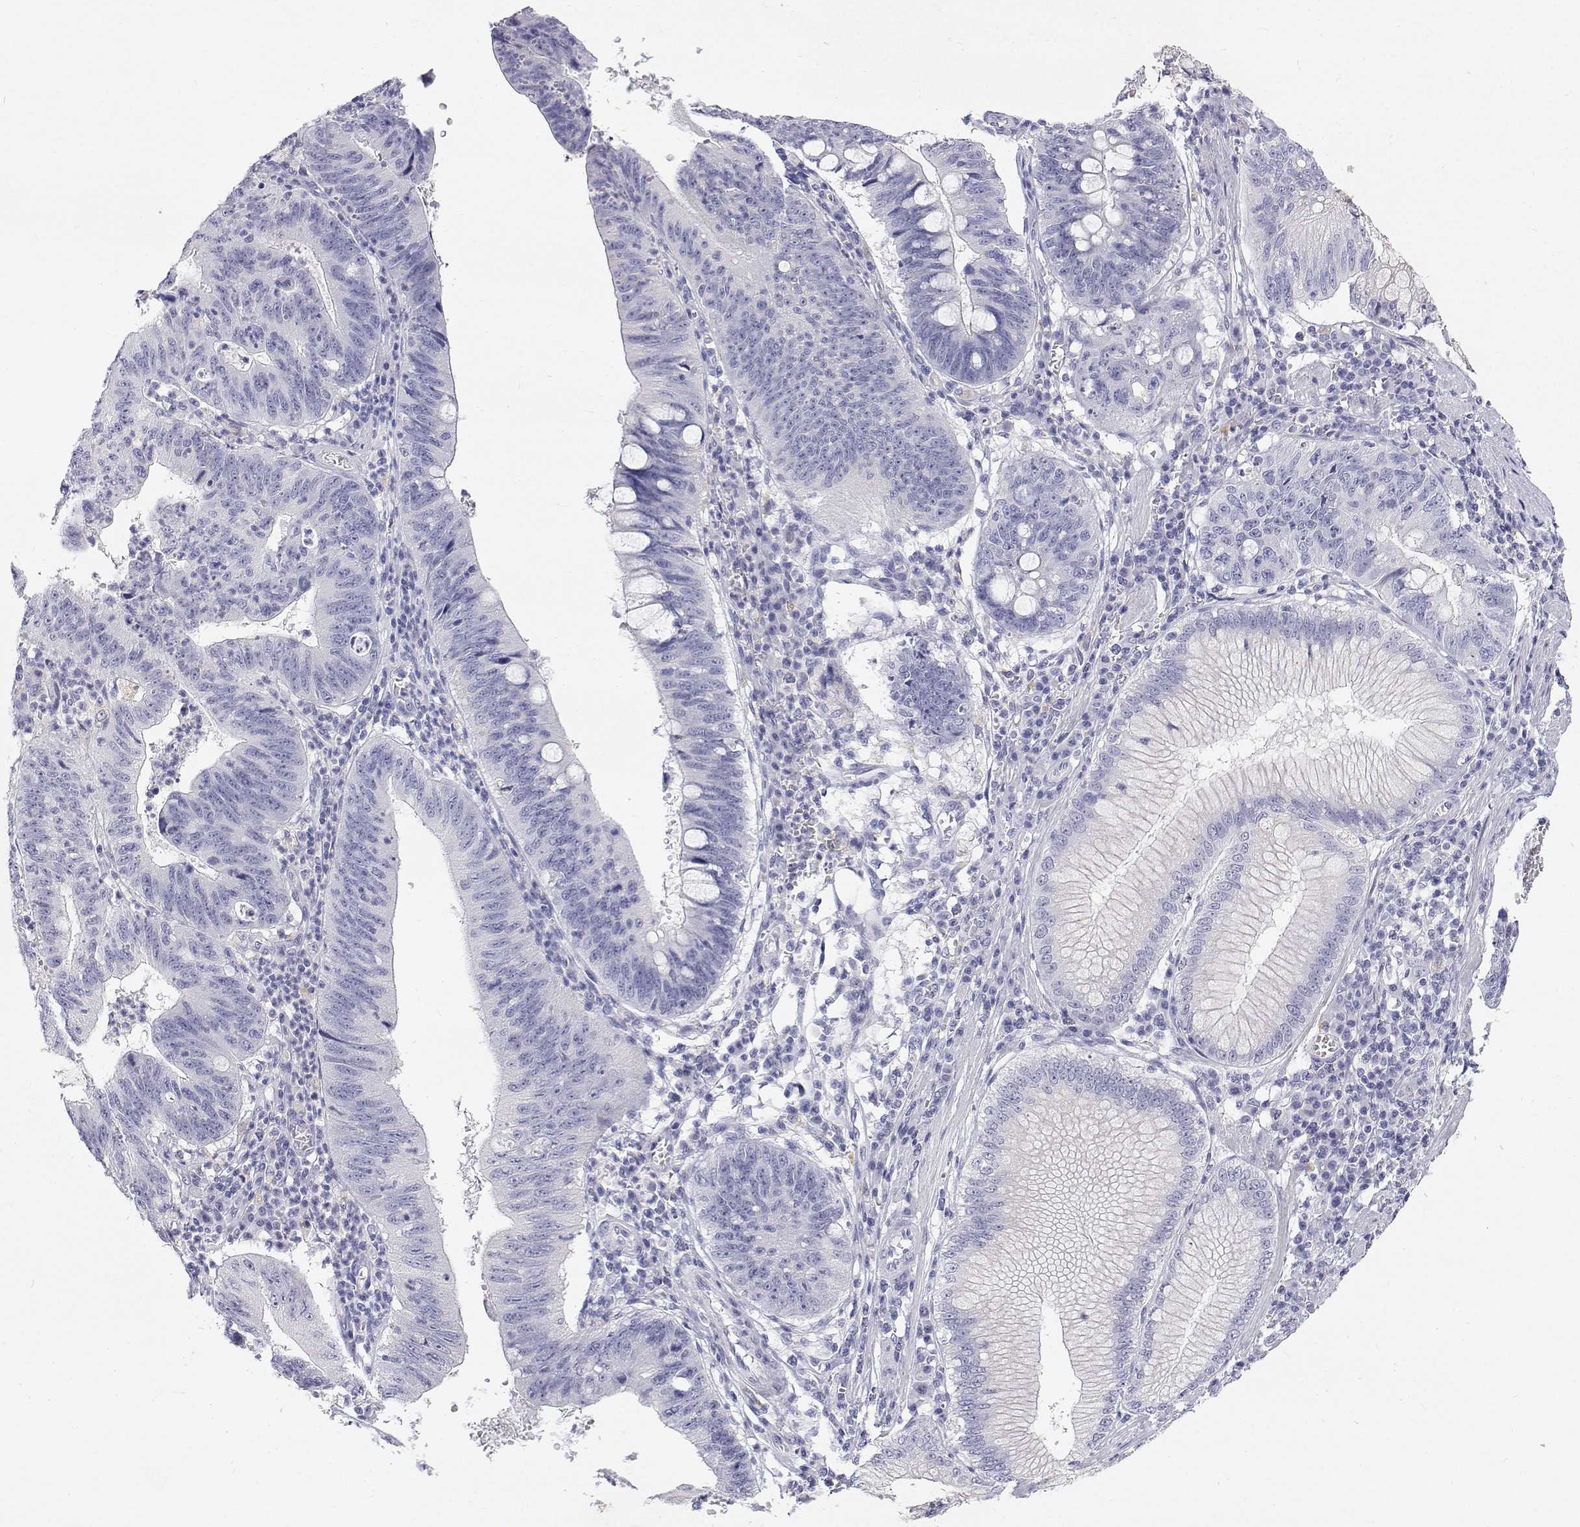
{"staining": {"intensity": "negative", "quantity": "none", "location": "none"}, "tissue": "stomach cancer", "cell_type": "Tumor cells", "image_type": "cancer", "snomed": [{"axis": "morphology", "description": "Adenocarcinoma, NOS"}, {"axis": "topography", "description": "Stomach"}], "caption": "Immunohistochemistry micrograph of neoplastic tissue: human stomach cancer stained with DAB (3,3'-diaminobenzidine) demonstrates no significant protein expression in tumor cells.", "gene": "NCR2", "patient": {"sex": "male", "age": 59}}